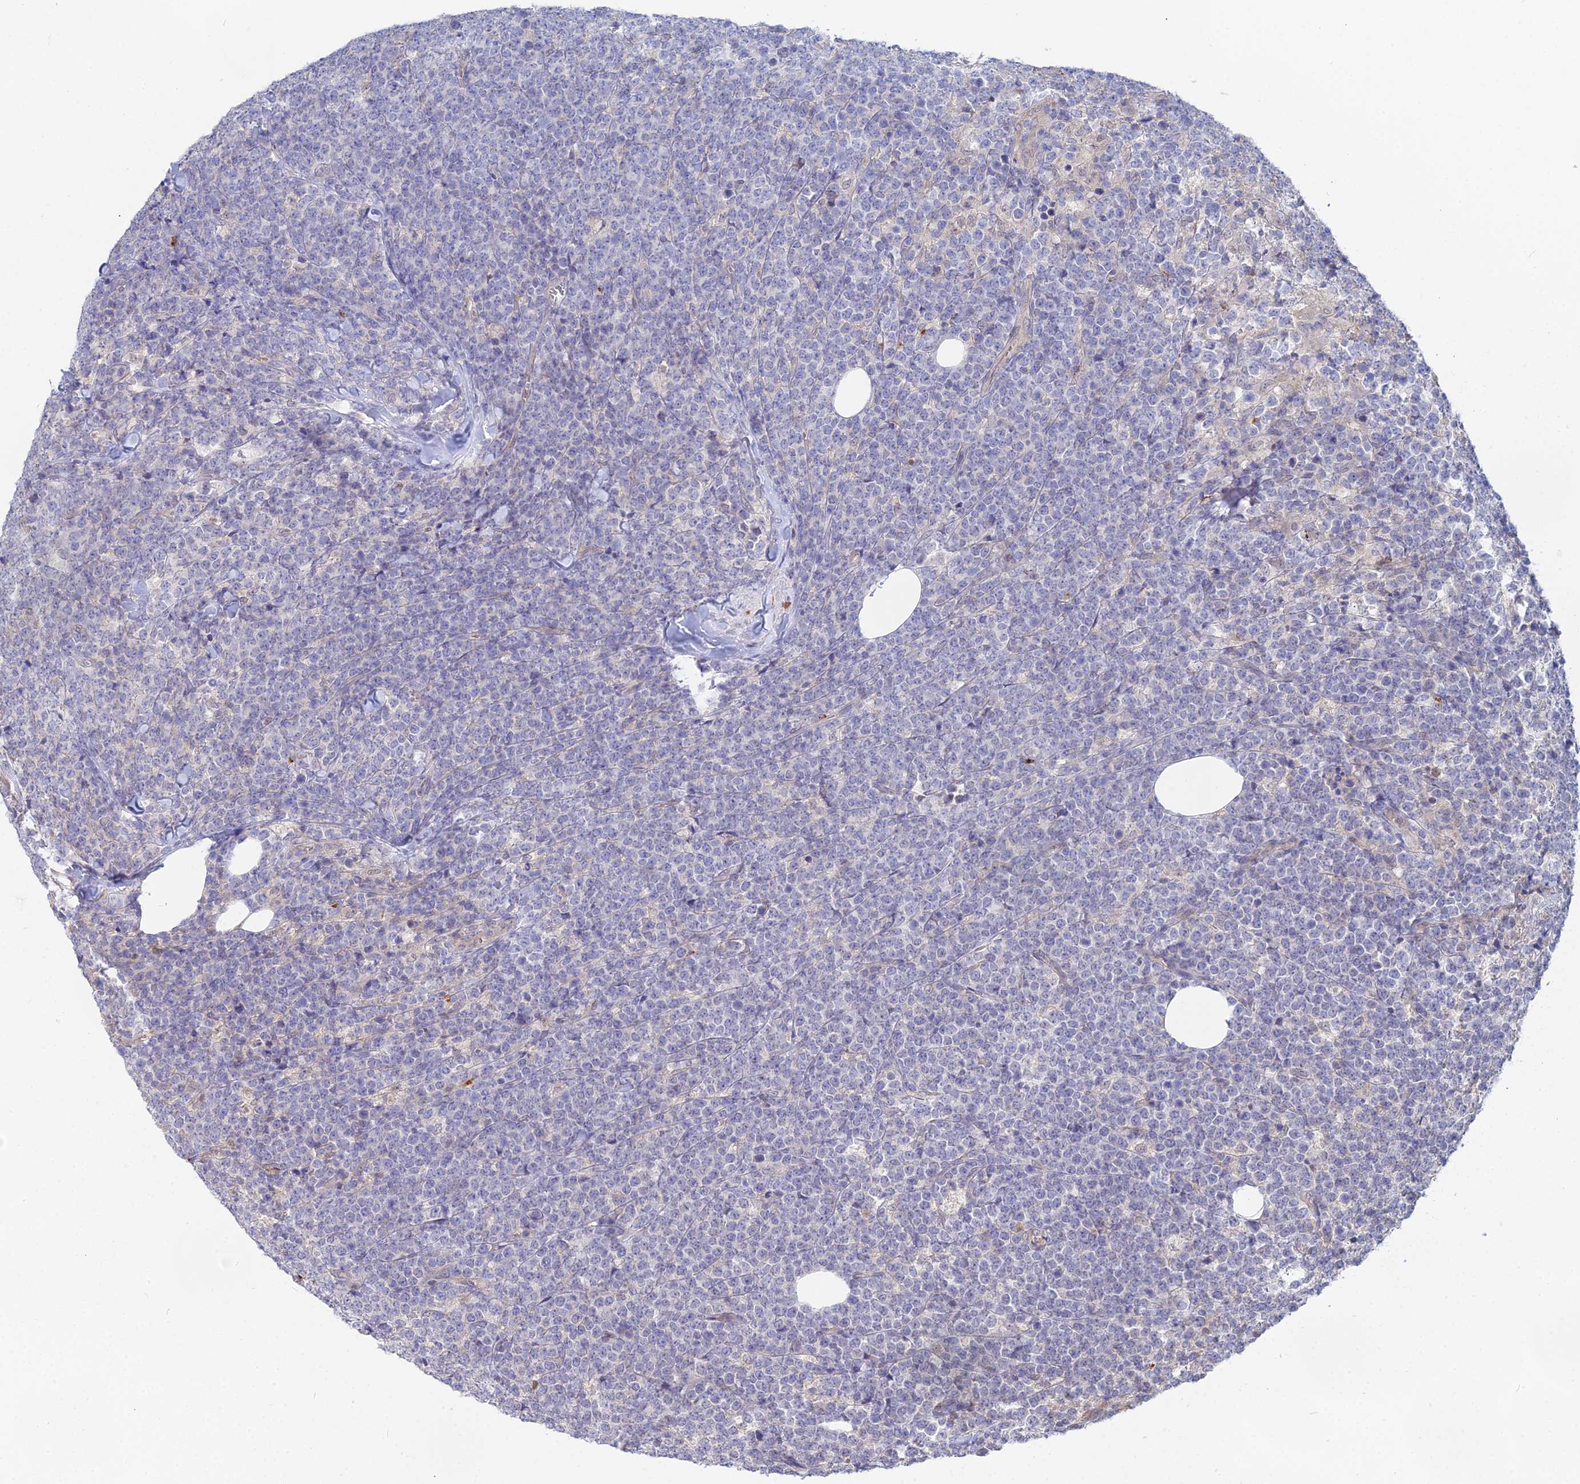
{"staining": {"intensity": "negative", "quantity": "none", "location": "none"}, "tissue": "lymphoma", "cell_type": "Tumor cells", "image_type": "cancer", "snomed": [{"axis": "morphology", "description": "Malignant lymphoma, non-Hodgkin's type, High grade"}, {"axis": "topography", "description": "Small intestine"}], "caption": "There is no significant staining in tumor cells of lymphoma. (DAB IHC visualized using brightfield microscopy, high magnification).", "gene": "DNAH14", "patient": {"sex": "male", "age": 8}}